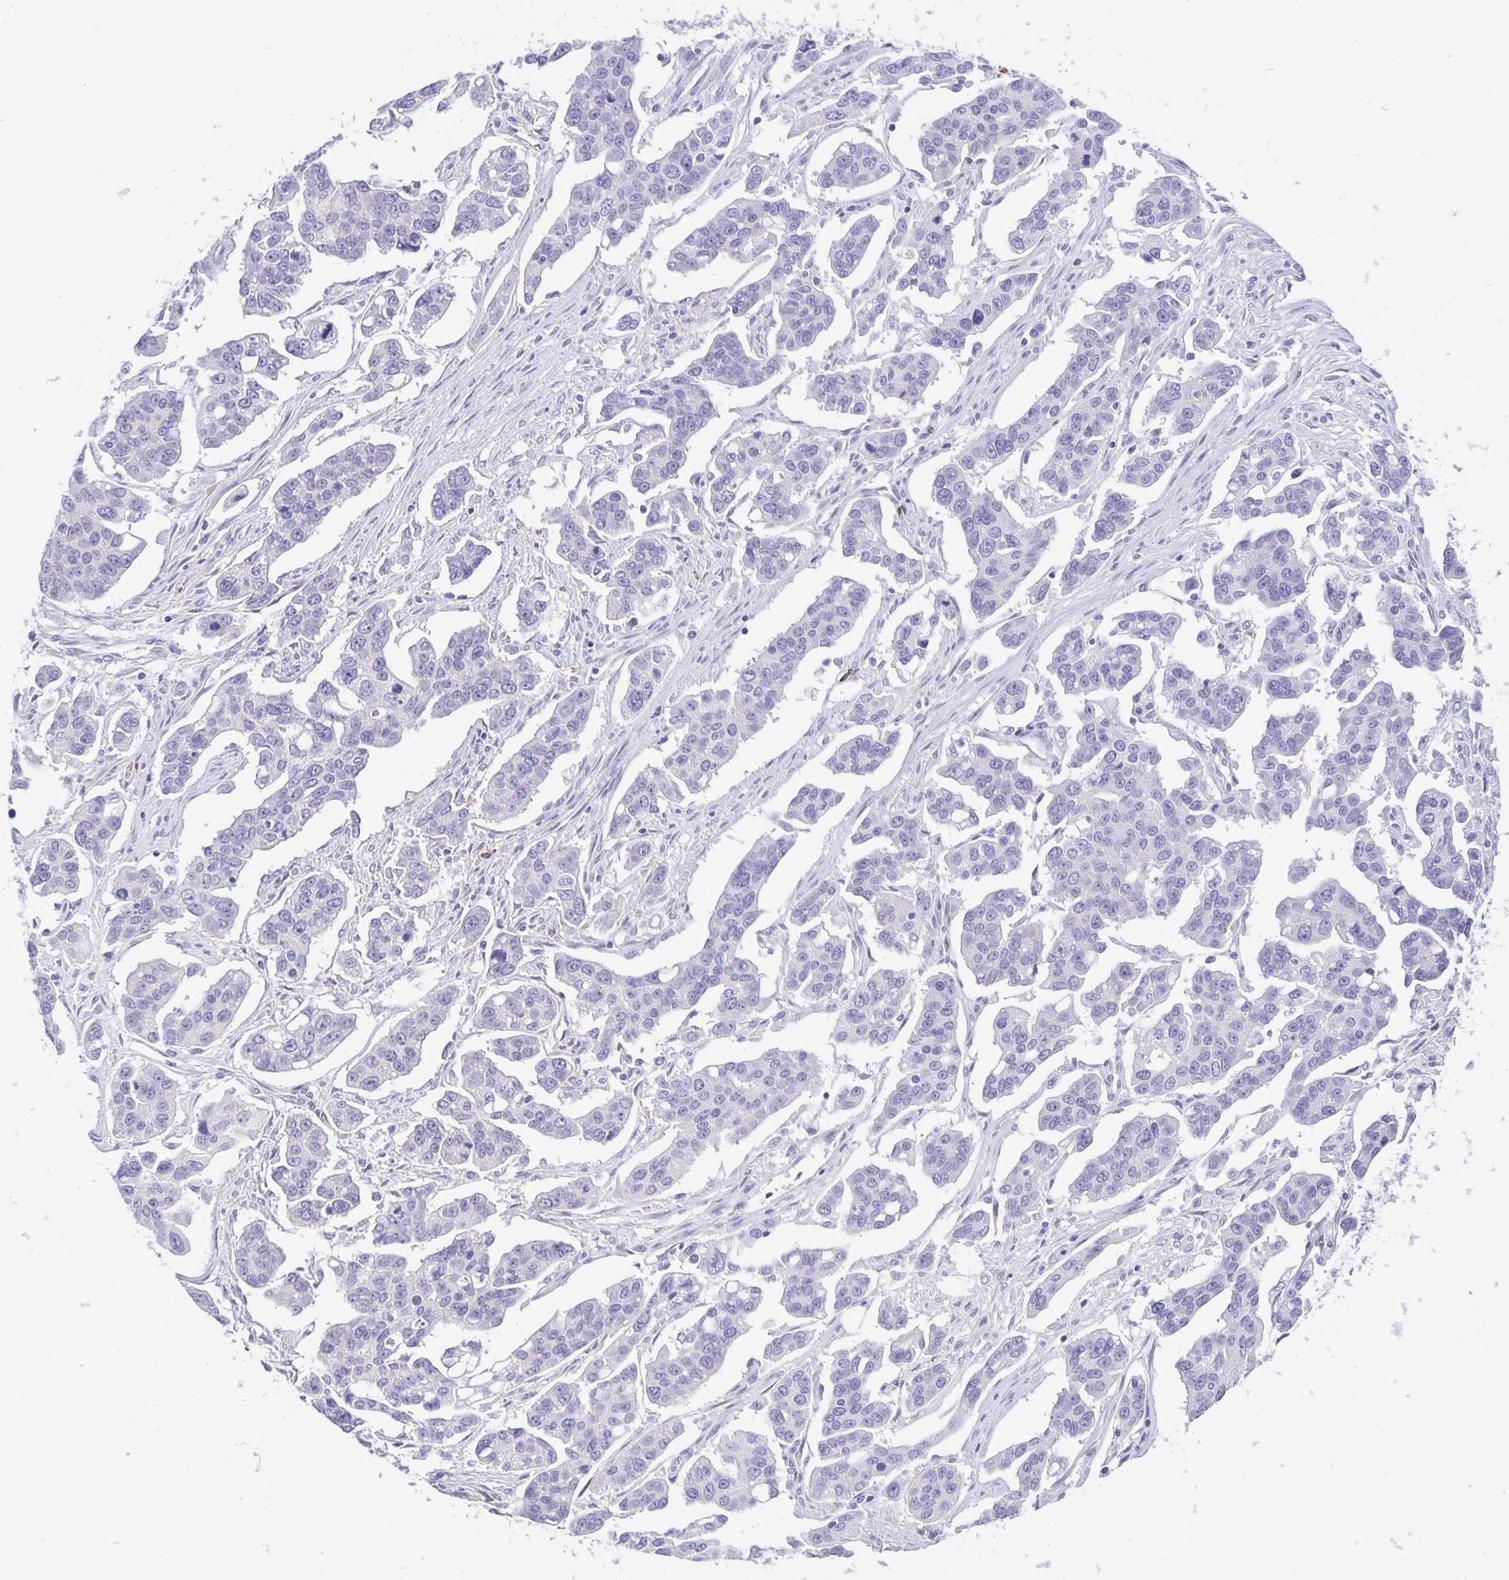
{"staining": {"intensity": "negative", "quantity": "none", "location": "none"}, "tissue": "ovarian cancer", "cell_type": "Tumor cells", "image_type": "cancer", "snomed": [{"axis": "morphology", "description": "Carcinoma, endometroid"}, {"axis": "topography", "description": "Ovary"}], "caption": "An IHC photomicrograph of endometroid carcinoma (ovarian) is shown. There is no staining in tumor cells of endometroid carcinoma (ovarian).", "gene": "ERMN", "patient": {"sex": "female", "age": 78}}